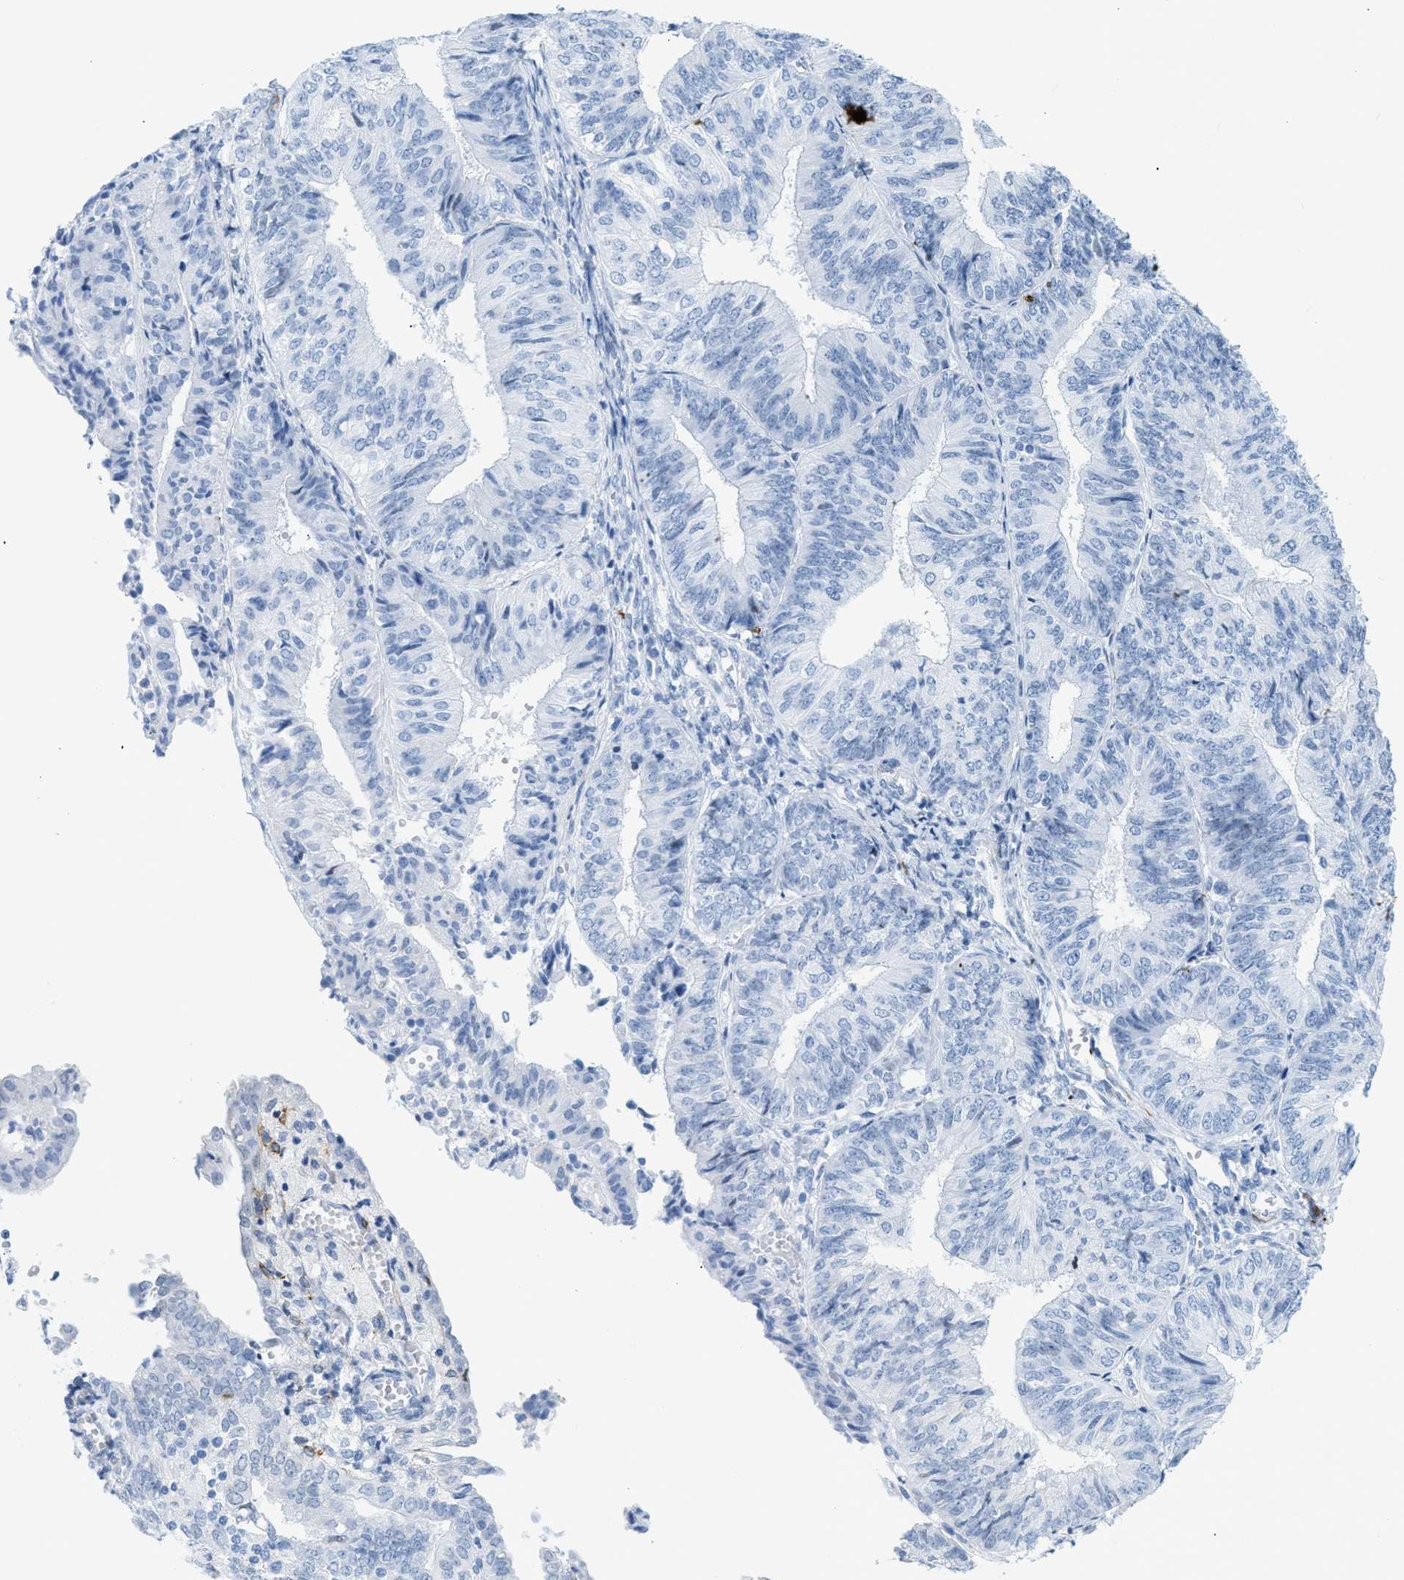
{"staining": {"intensity": "negative", "quantity": "none", "location": "none"}, "tissue": "endometrial cancer", "cell_type": "Tumor cells", "image_type": "cancer", "snomed": [{"axis": "morphology", "description": "Adenocarcinoma, NOS"}, {"axis": "topography", "description": "Endometrium"}], "caption": "Protein analysis of endometrial cancer (adenocarcinoma) displays no significant positivity in tumor cells.", "gene": "DES", "patient": {"sex": "female", "age": 58}}